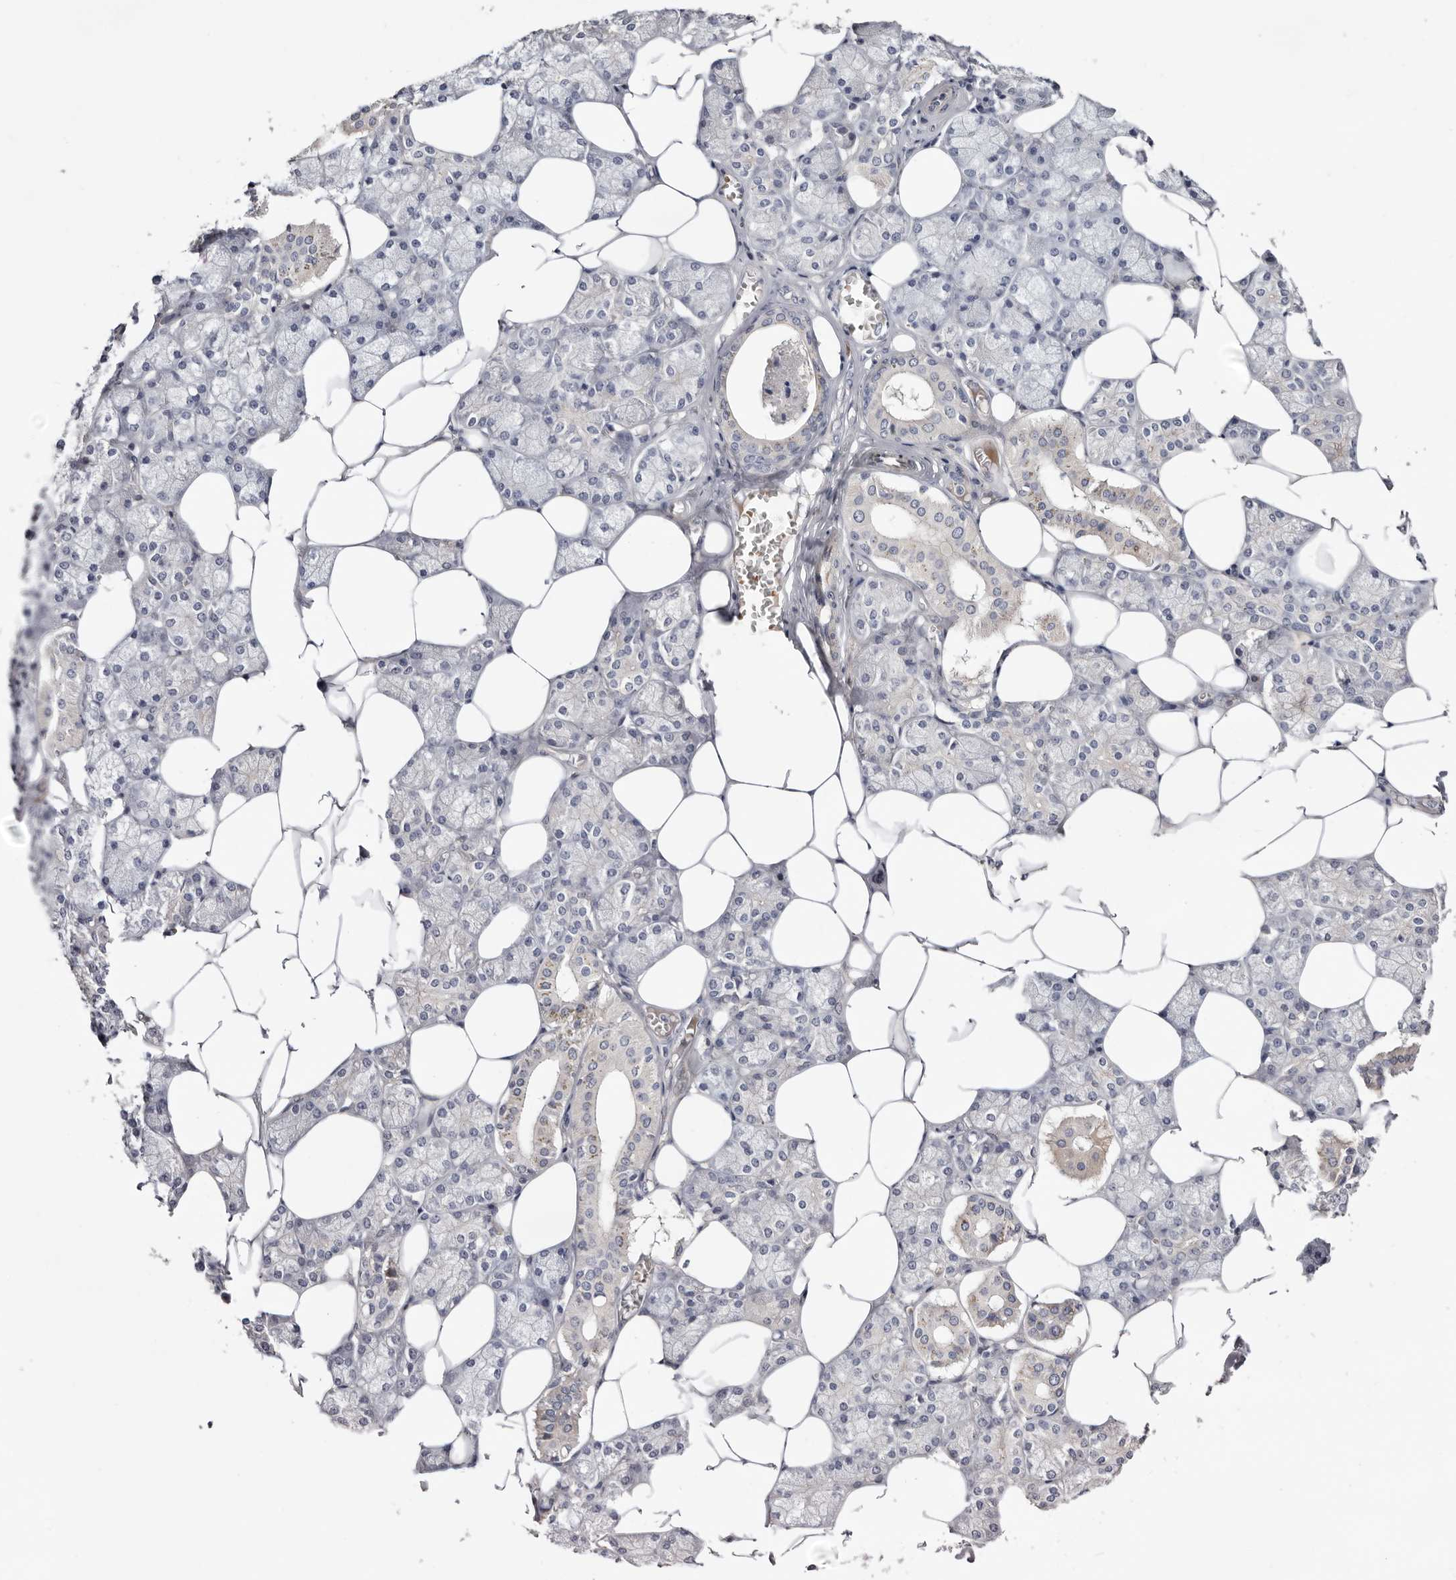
{"staining": {"intensity": "moderate", "quantity": "<25%", "location": "cytoplasmic/membranous"}, "tissue": "salivary gland", "cell_type": "Glandular cells", "image_type": "normal", "snomed": [{"axis": "morphology", "description": "Normal tissue, NOS"}, {"axis": "topography", "description": "Salivary gland"}], "caption": "Immunohistochemistry image of unremarkable human salivary gland stained for a protein (brown), which displays low levels of moderate cytoplasmic/membranous positivity in approximately <25% of glandular cells.", "gene": "USH1C", "patient": {"sex": "male", "age": 62}}